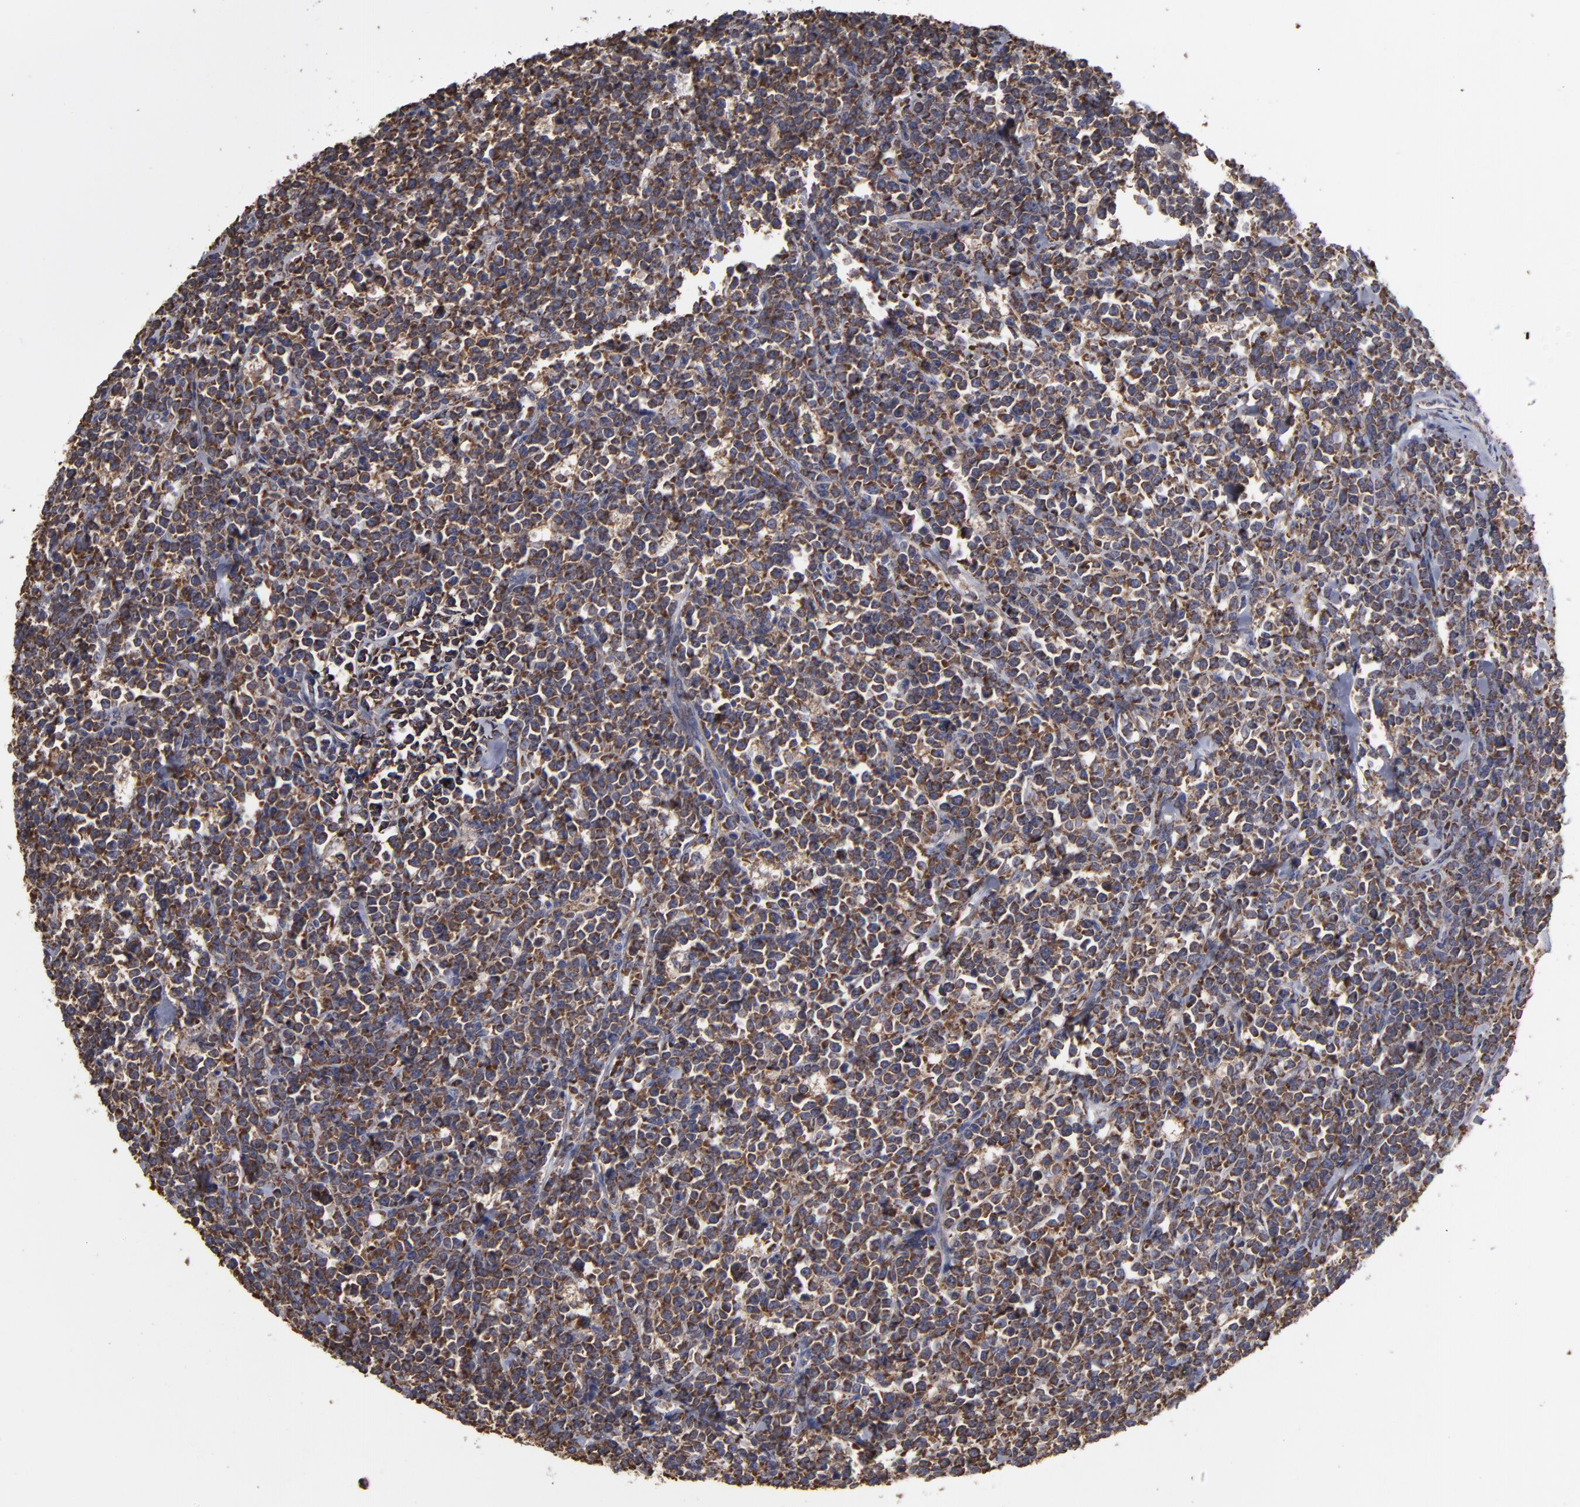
{"staining": {"intensity": "moderate", "quantity": ">75%", "location": "cytoplasmic/membranous"}, "tissue": "lymphoma", "cell_type": "Tumor cells", "image_type": "cancer", "snomed": [{"axis": "morphology", "description": "Malignant lymphoma, non-Hodgkin's type, High grade"}, {"axis": "topography", "description": "Small intestine"}, {"axis": "topography", "description": "Colon"}], "caption": "Immunohistochemistry of malignant lymphoma, non-Hodgkin's type (high-grade) shows medium levels of moderate cytoplasmic/membranous staining in about >75% of tumor cells. Using DAB (brown) and hematoxylin (blue) stains, captured at high magnification using brightfield microscopy.", "gene": "SND1", "patient": {"sex": "male", "age": 8}}